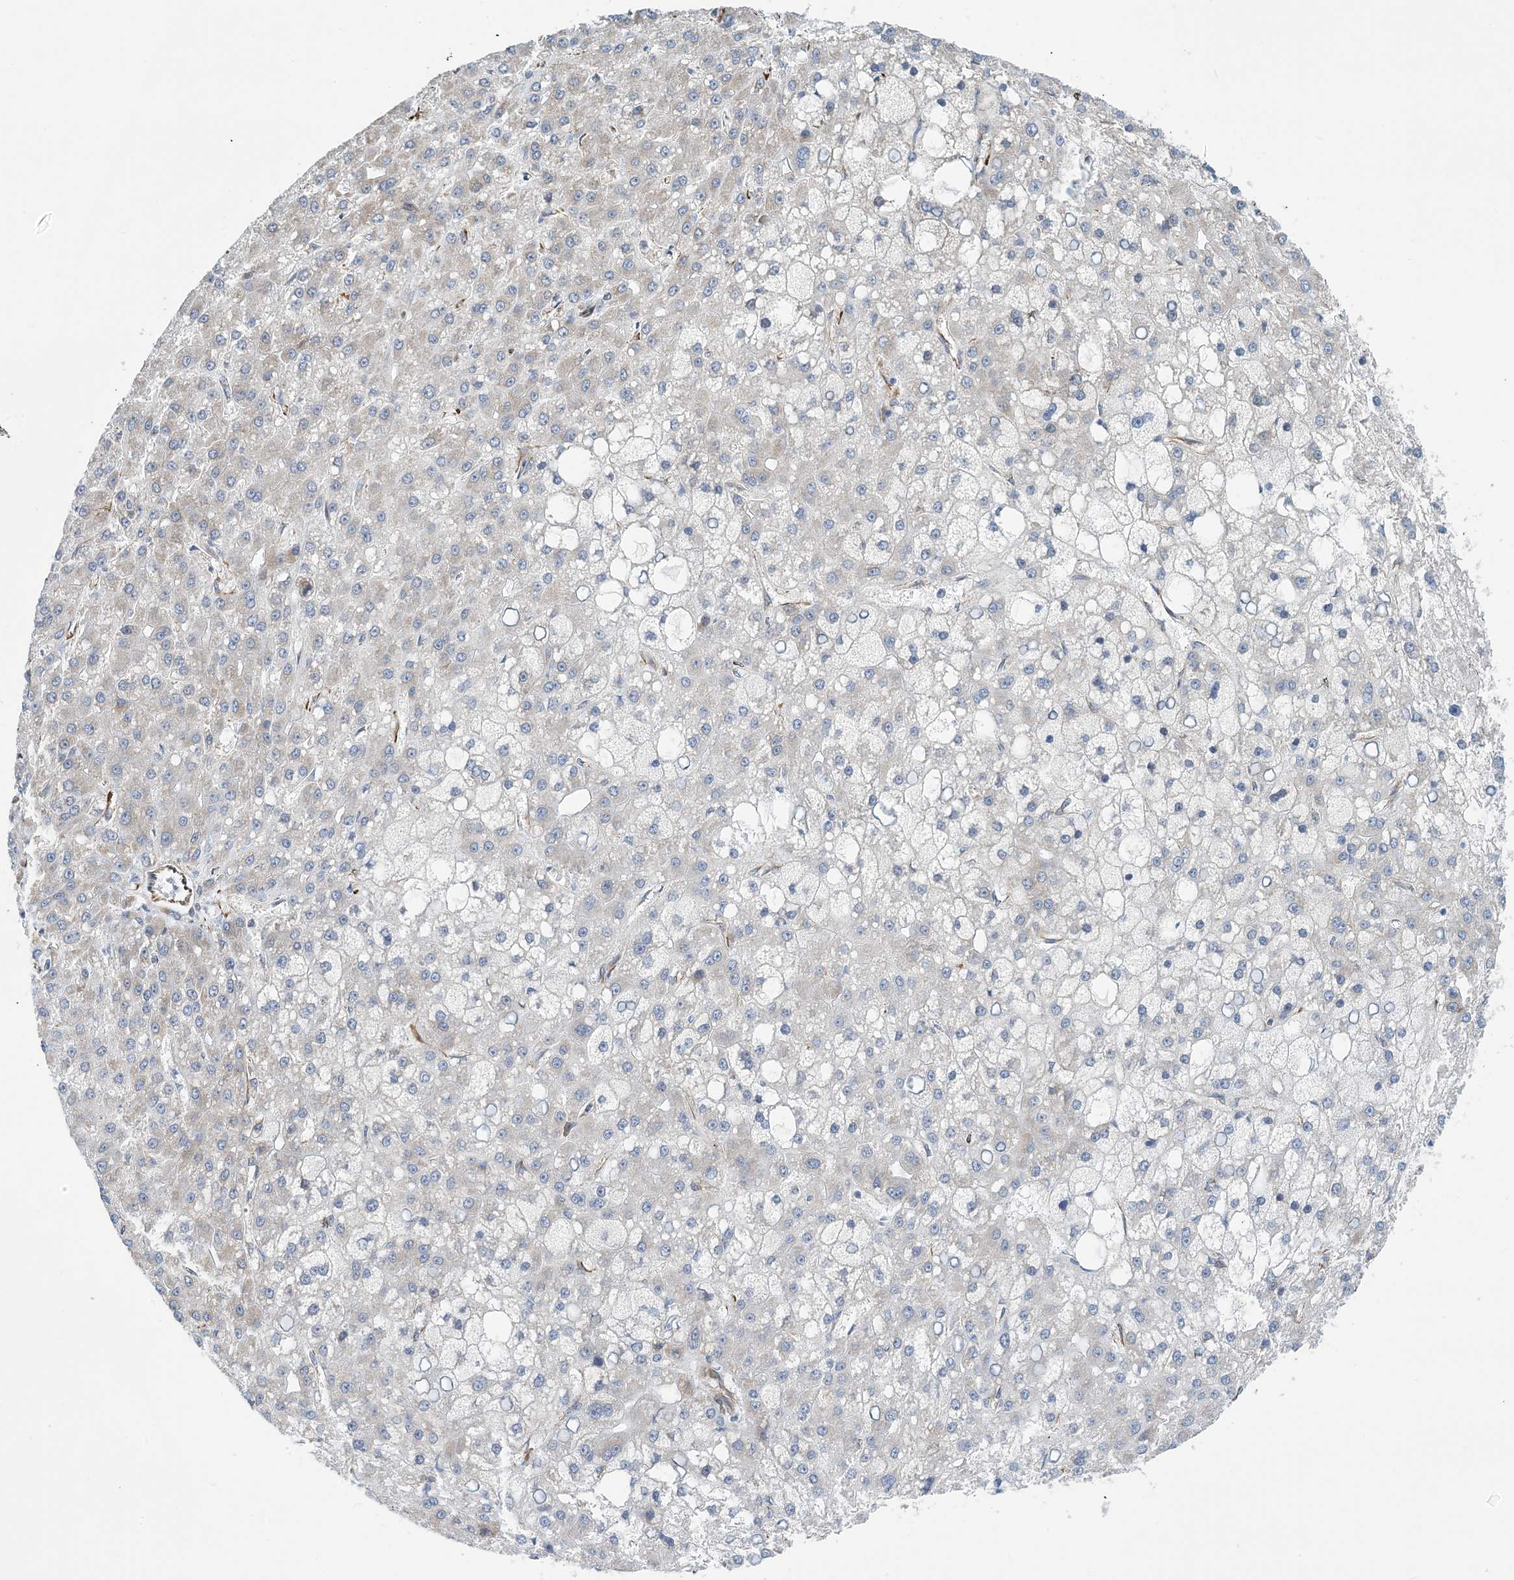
{"staining": {"intensity": "negative", "quantity": "none", "location": "none"}, "tissue": "liver cancer", "cell_type": "Tumor cells", "image_type": "cancer", "snomed": [{"axis": "morphology", "description": "Carcinoma, Hepatocellular, NOS"}, {"axis": "topography", "description": "Liver"}], "caption": "Image shows no significant protein staining in tumor cells of liver hepatocellular carcinoma. (DAB (3,3'-diaminobenzidine) immunohistochemistry (IHC) visualized using brightfield microscopy, high magnification).", "gene": "CCDC14", "patient": {"sex": "male", "age": 67}}